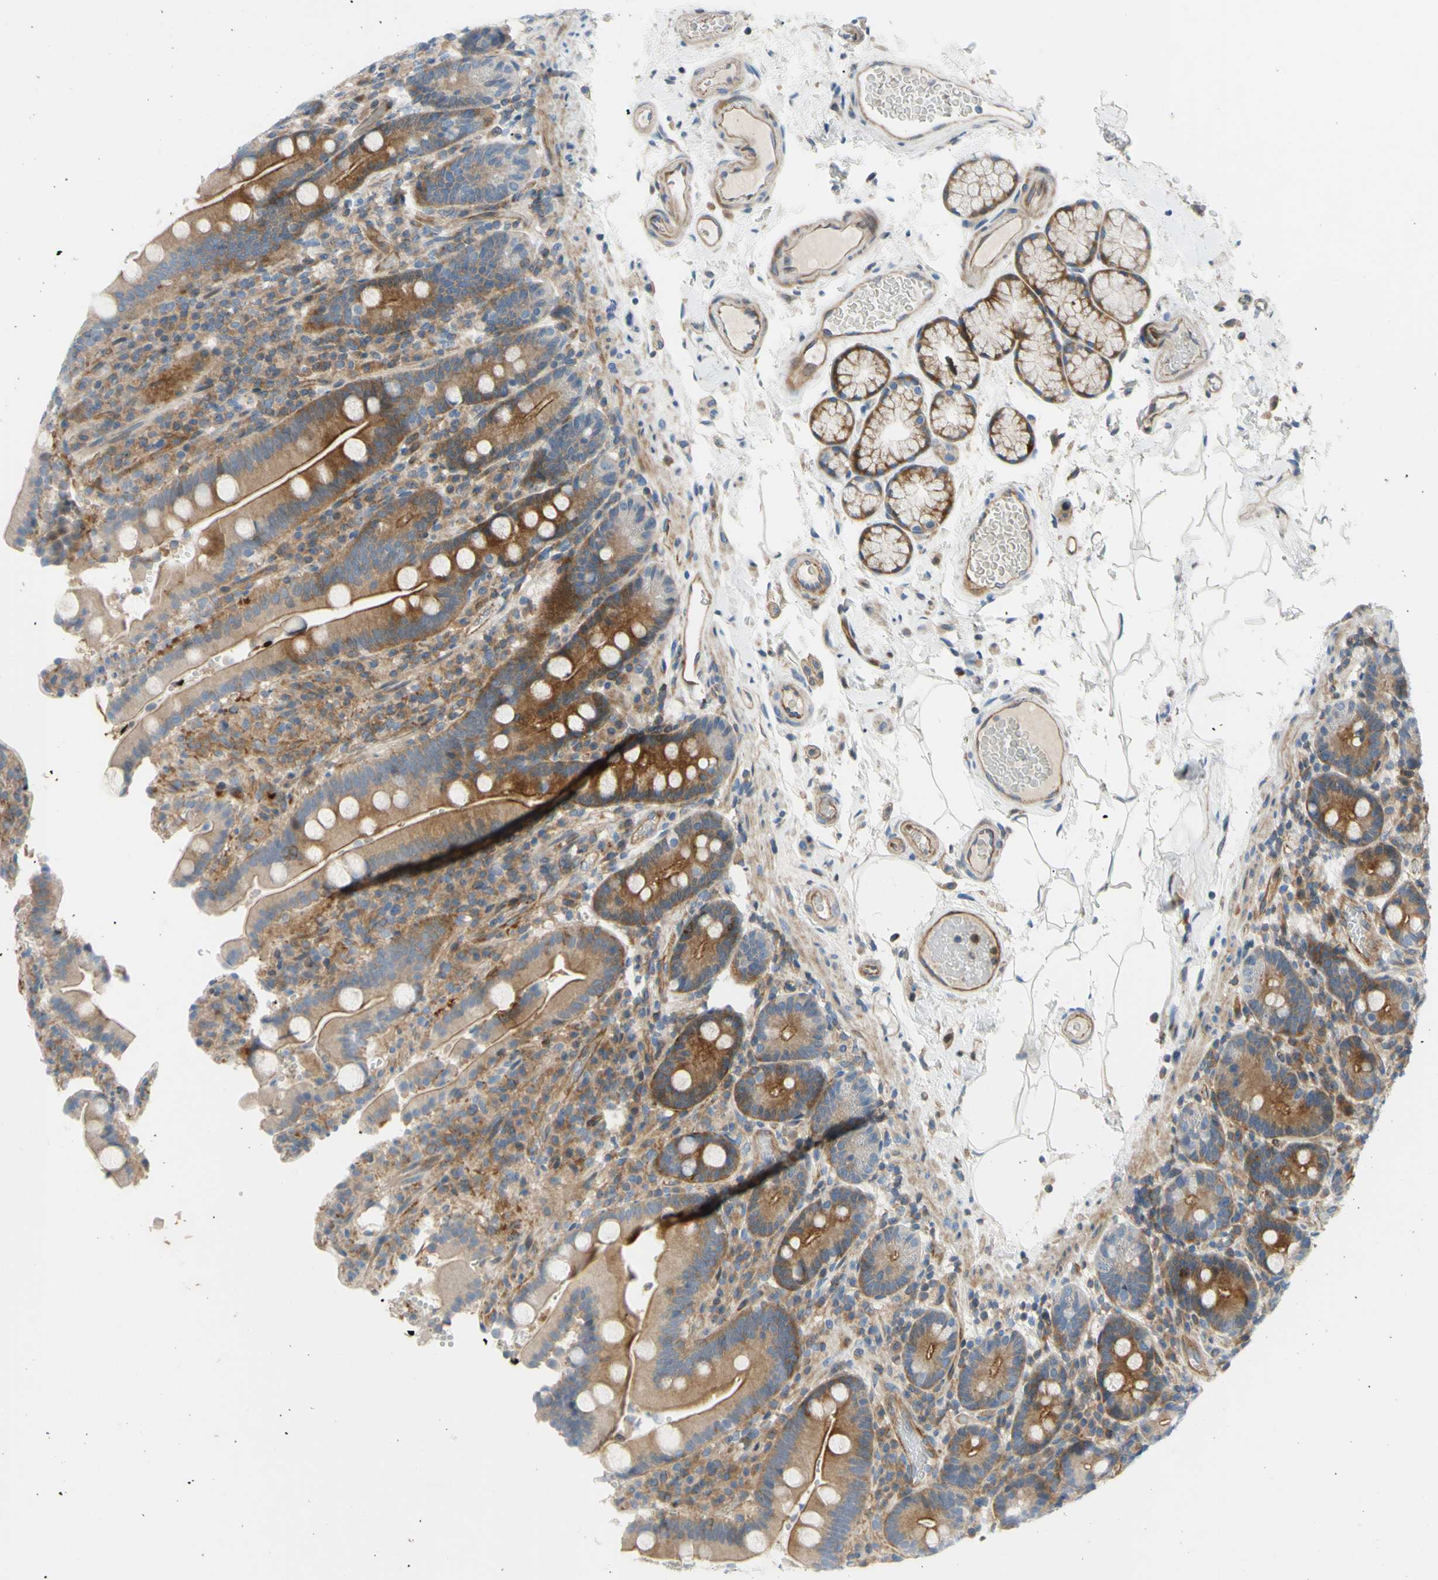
{"staining": {"intensity": "moderate", "quantity": ">75%", "location": "cytoplasmic/membranous"}, "tissue": "duodenum", "cell_type": "Glandular cells", "image_type": "normal", "snomed": [{"axis": "morphology", "description": "Normal tissue, NOS"}, {"axis": "topography", "description": "Small intestine, NOS"}], "caption": "Immunohistochemistry (IHC) of unremarkable duodenum shows medium levels of moderate cytoplasmic/membranous positivity in about >75% of glandular cells.", "gene": "PAK2", "patient": {"sex": "female", "age": 71}}